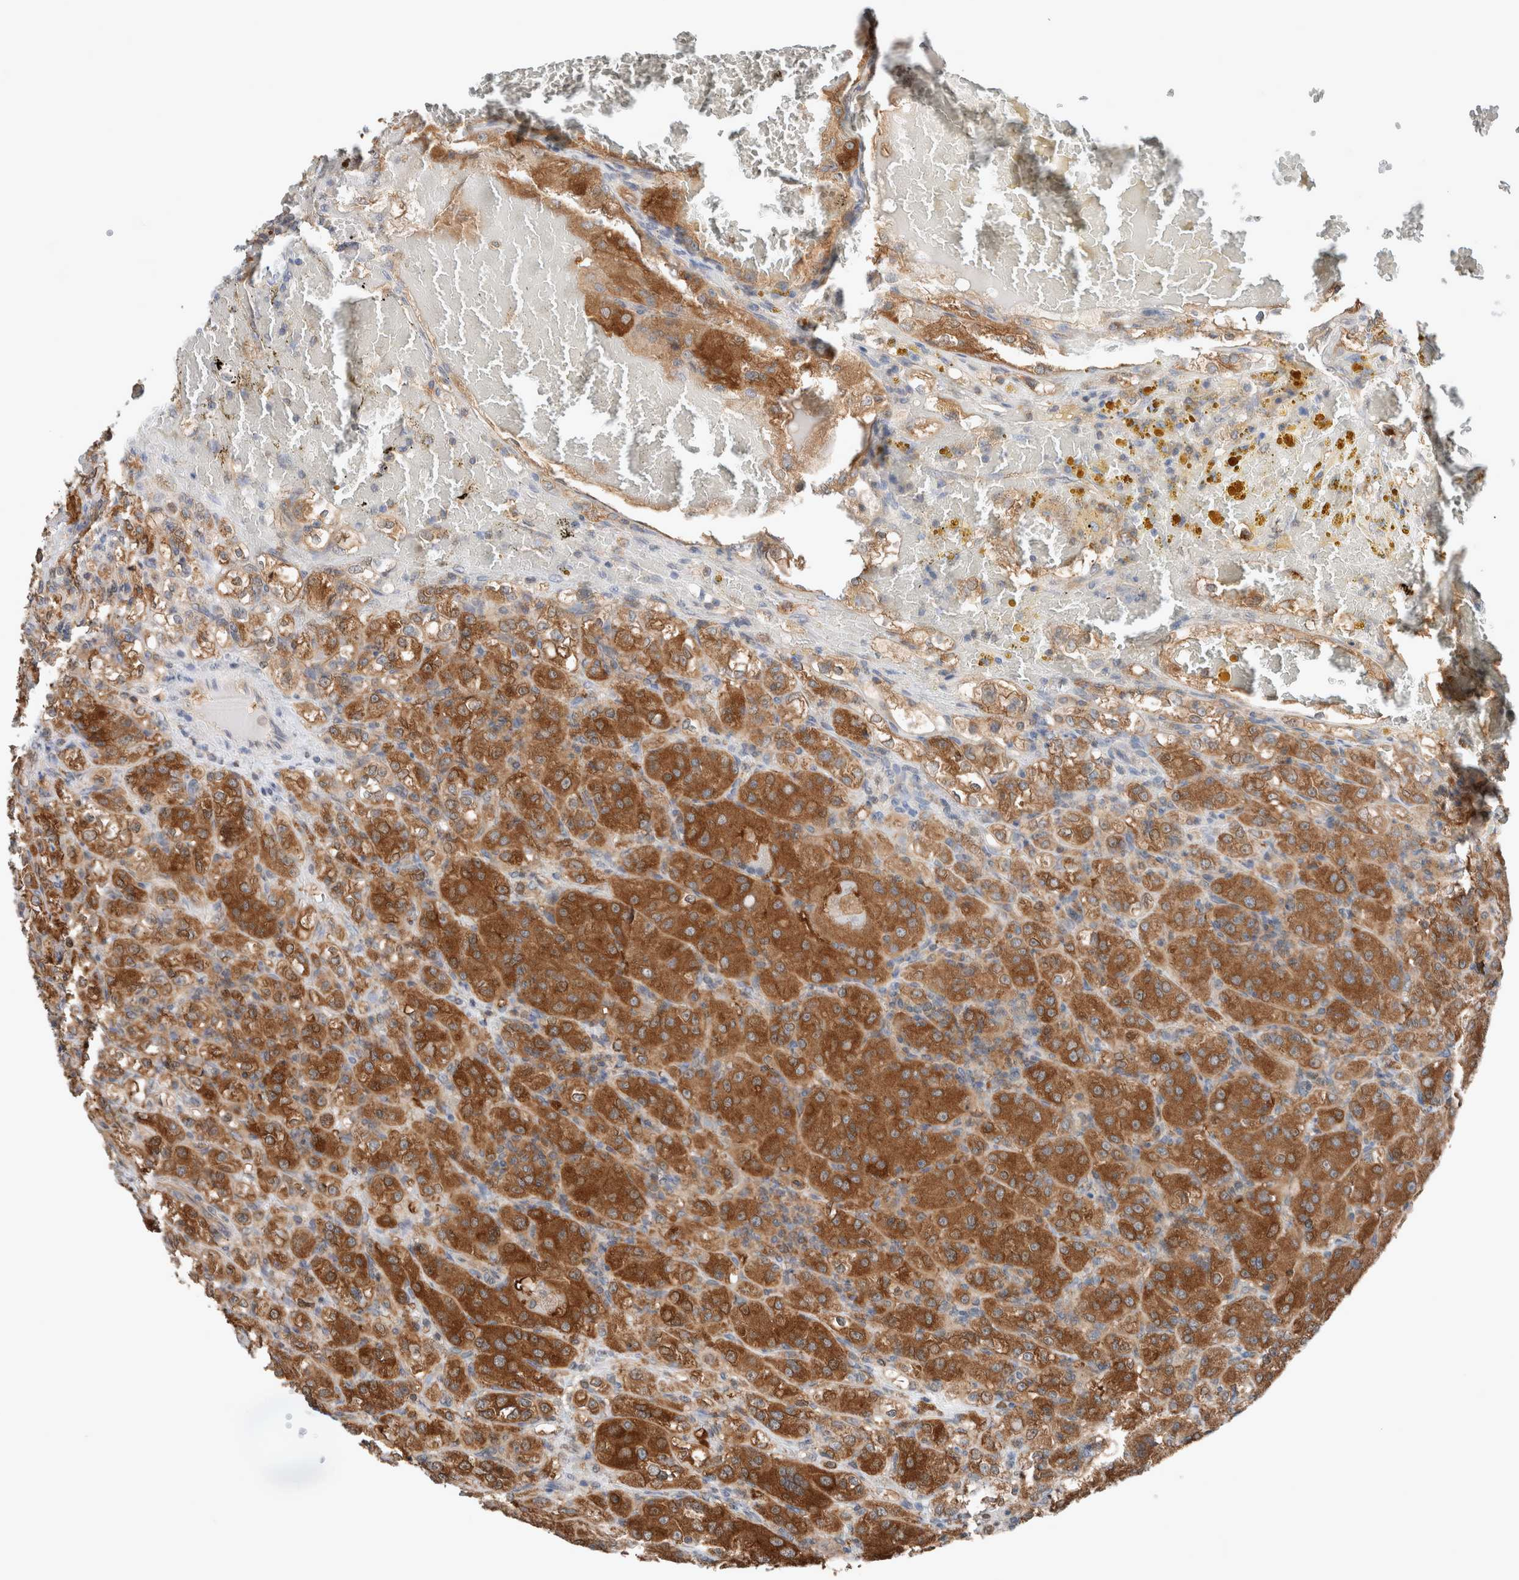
{"staining": {"intensity": "moderate", "quantity": ">75%", "location": "cytoplasmic/membranous"}, "tissue": "renal cancer", "cell_type": "Tumor cells", "image_type": "cancer", "snomed": [{"axis": "morphology", "description": "Normal tissue, NOS"}, {"axis": "morphology", "description": "Adenocarcinoma, NOS"}, {"axis": "topography", "description": "Kidney"}], "caption": "Immunohistochemistry (IHC) (DAB) staining of renal cancer (adenocarcinoma) exhibits moderate cytoplasmic/membranous protein staining in approximately >75% of tumor cells. The staining was performed using DAB (3,3'-diaminobenzidine), with brown indicating positive protein expression. Nuclei are stained blue with hematoxylin.", "gene": "XPNPEP1", "patient": {"sex": "male", "age": 61}}